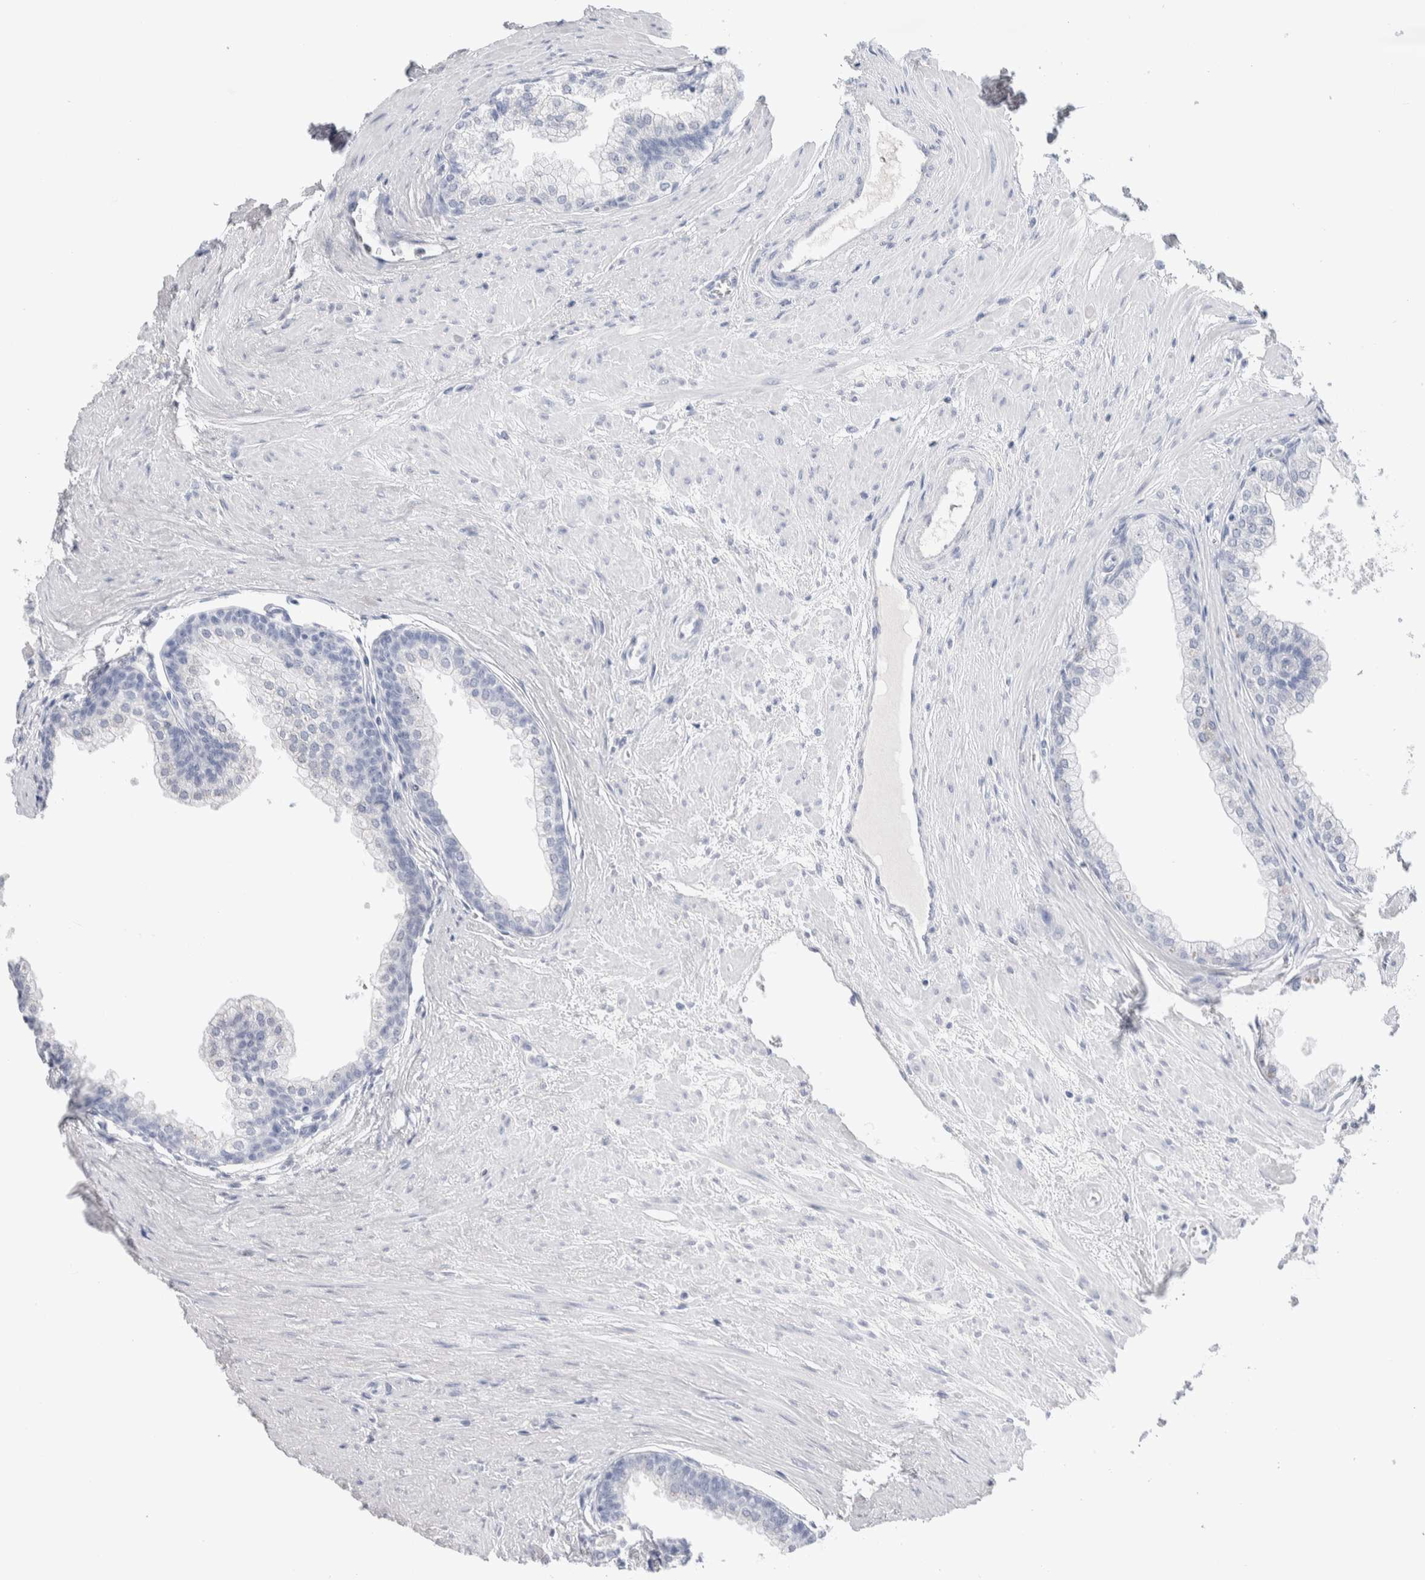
{"staining": {"intensity": "negative", "quantity": "none", "location": "none"}, "tissue": "prostate", "cell_type": "Glandular cells", "image_type": "normal", "snomed": [{"axis": "morphology", "description": "Normal tissue, NOS"}, {"axis": "morphology", "description": "Urothelial carcinoma, Low grade"}, {"axis": "topography", "description": "Urinary bladder"}, {"axis": "topography", "description": "Prostate"}], "caption": "This is a image of immunohistochemistry (IHC) staining of unremarkable prostate, which shows no expression in glandular cells. (DAB IHC with hematoxylin counter stain).", "gene": "GDA", "patient": {"sex": "male", "age": 60}}